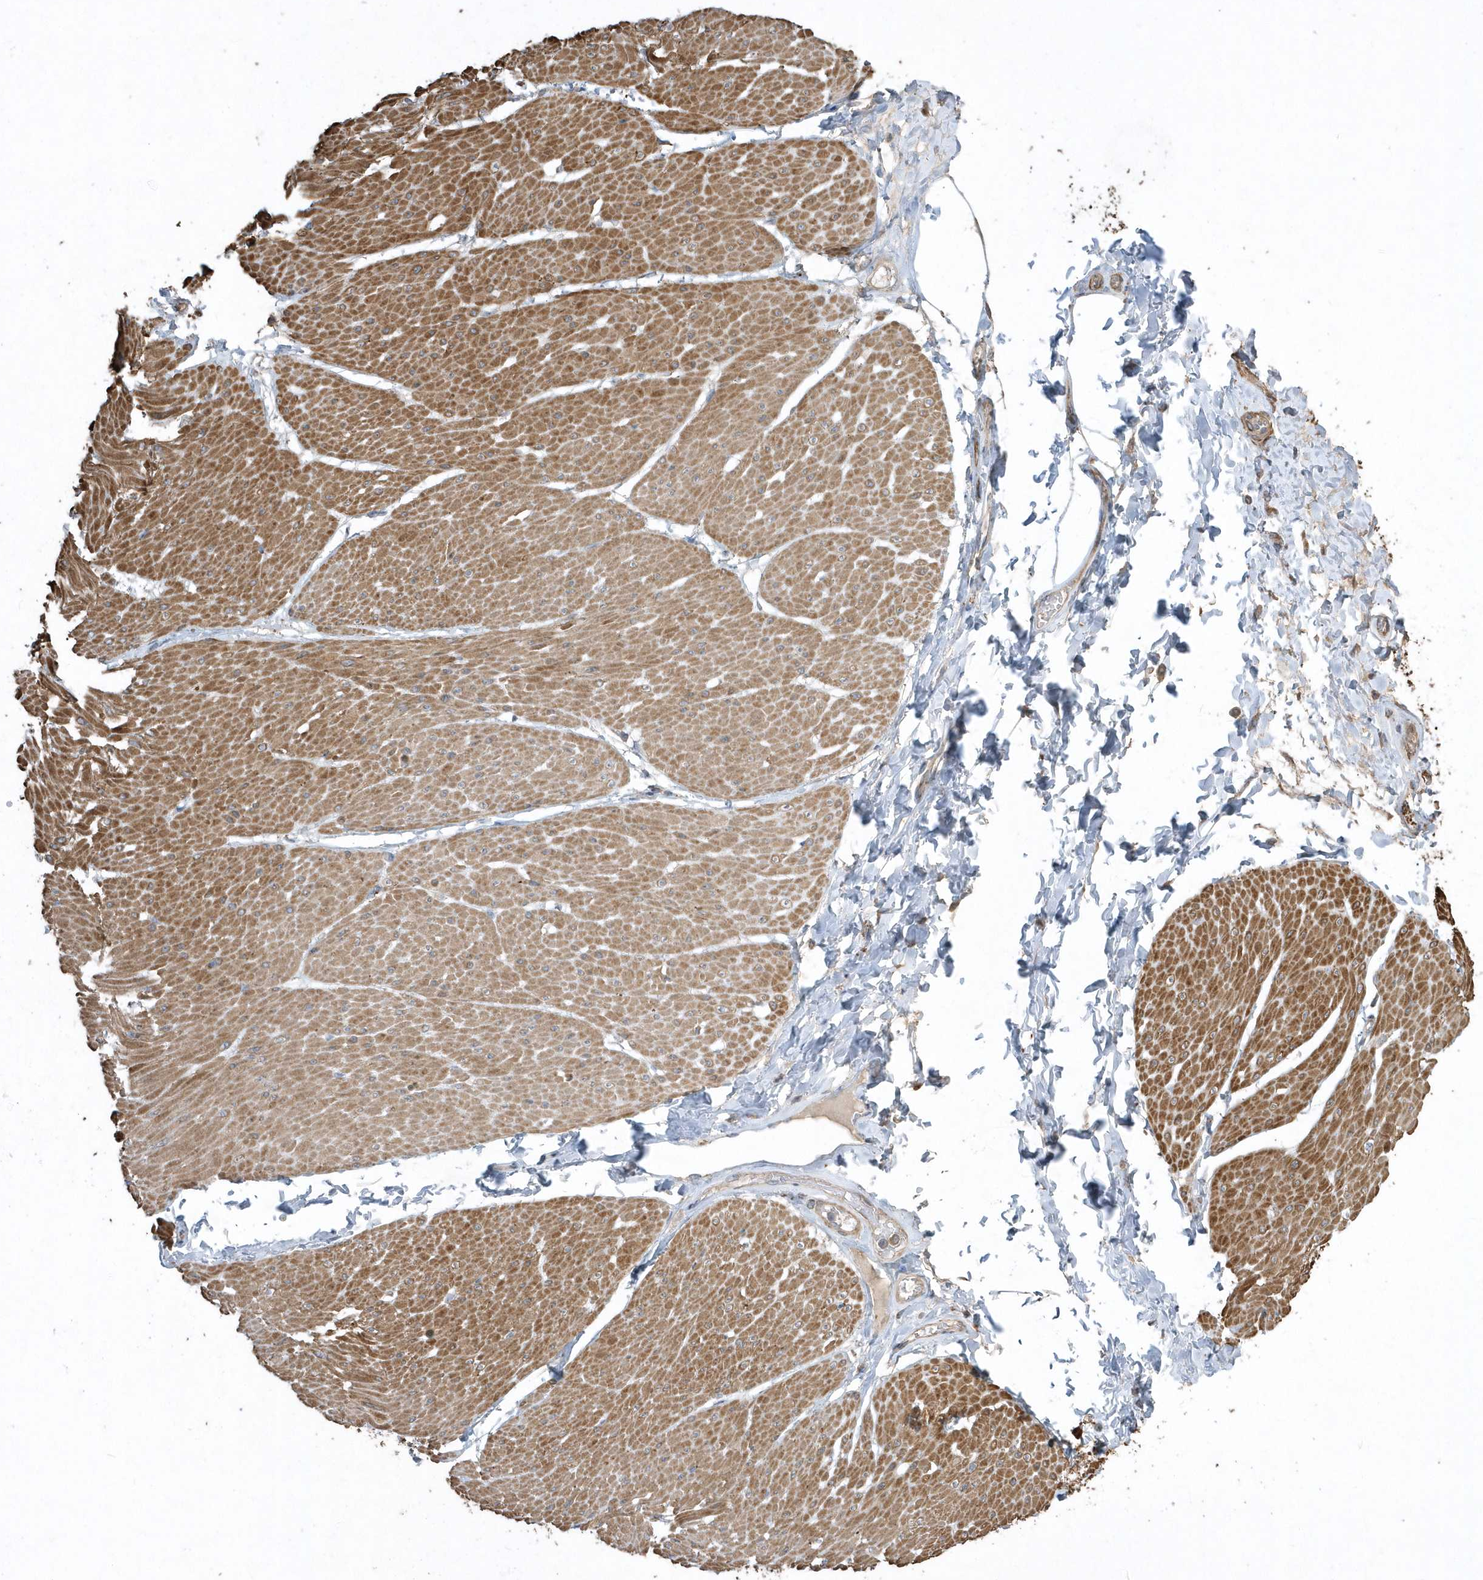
{"staining": {"intensity": "moderate", "quantity": ">75%", "location": "cytoplasmic/membranous"}, "tissue": "smooth muscle", "cell_type": "Smooth muscle cells", "image_type": "normal", "snomed": [{"axis": "morphology", "description": "Urothelial carcinoma, High grade"}, {"axis": "topography", "description": "Urinary bladder"}], "caption": "Immunohistochemical staining of normal human smooth muscle reveals medium levels of moderate cytoplasmic/membranous staining in about >75% of smooth muscle cells. The staining was performed using DAB, with brown indicating positive protein expression. Nuclei are stained blue with hematoxylin.", "gene": "SENP8", "patient": {"sex": "male", "age": 46}}